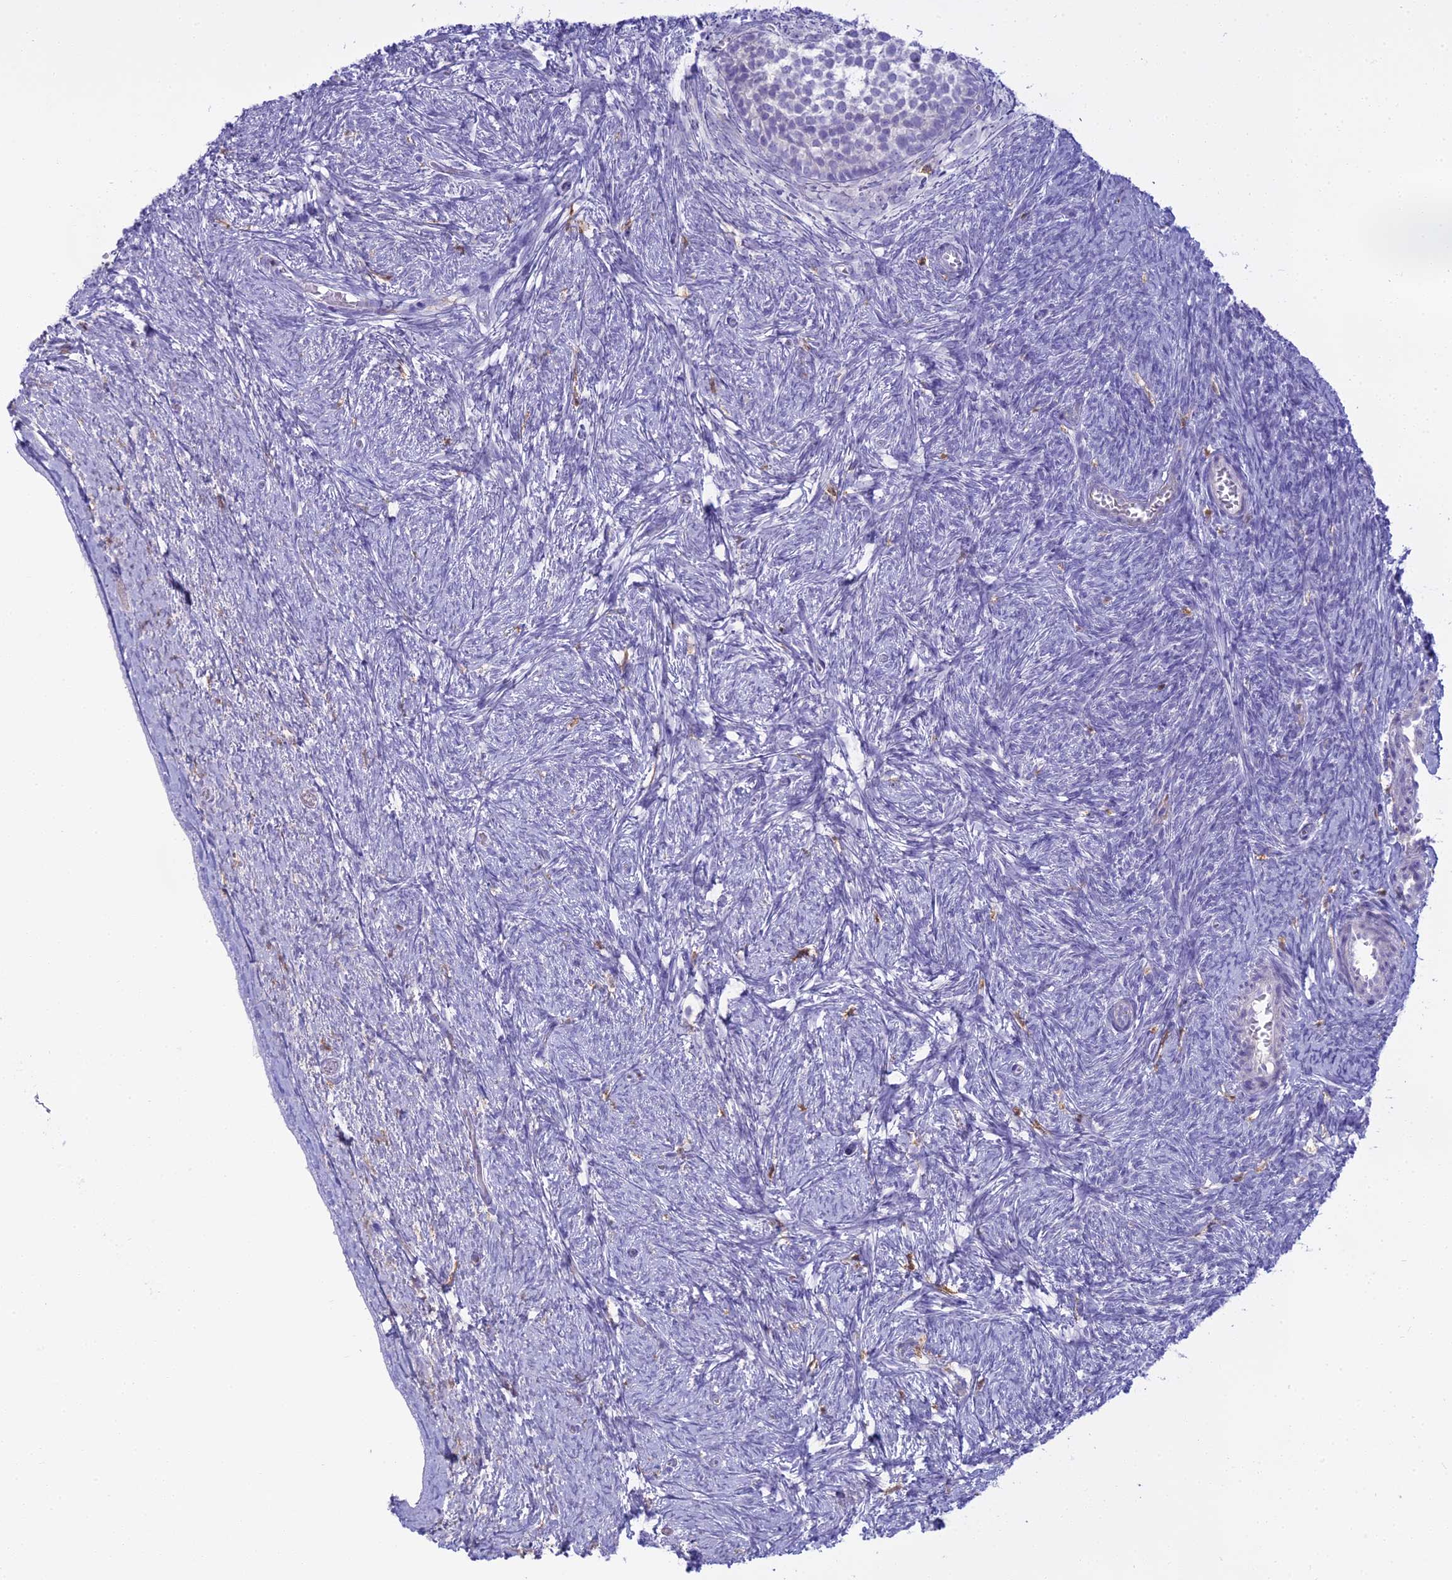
{"staining": {"intensity": "negative", "quantity": "none", "location": "none"}, "tissue": "ovary", "cell_type": "Ovarian stroma cells", "image_type": "normal", "snomed": [{"axis": "morphology", "description": "Normal tissue, NOS"}, {"axis": "topography", "description": "Ovary"}], "caption": "The histopathology image exhibits no staining of ovarian stroma cells in benign ovary. (DAB IHC, high magnification).", "gene": "BLNK", "patient": {"sex": "female", "age": 44}}